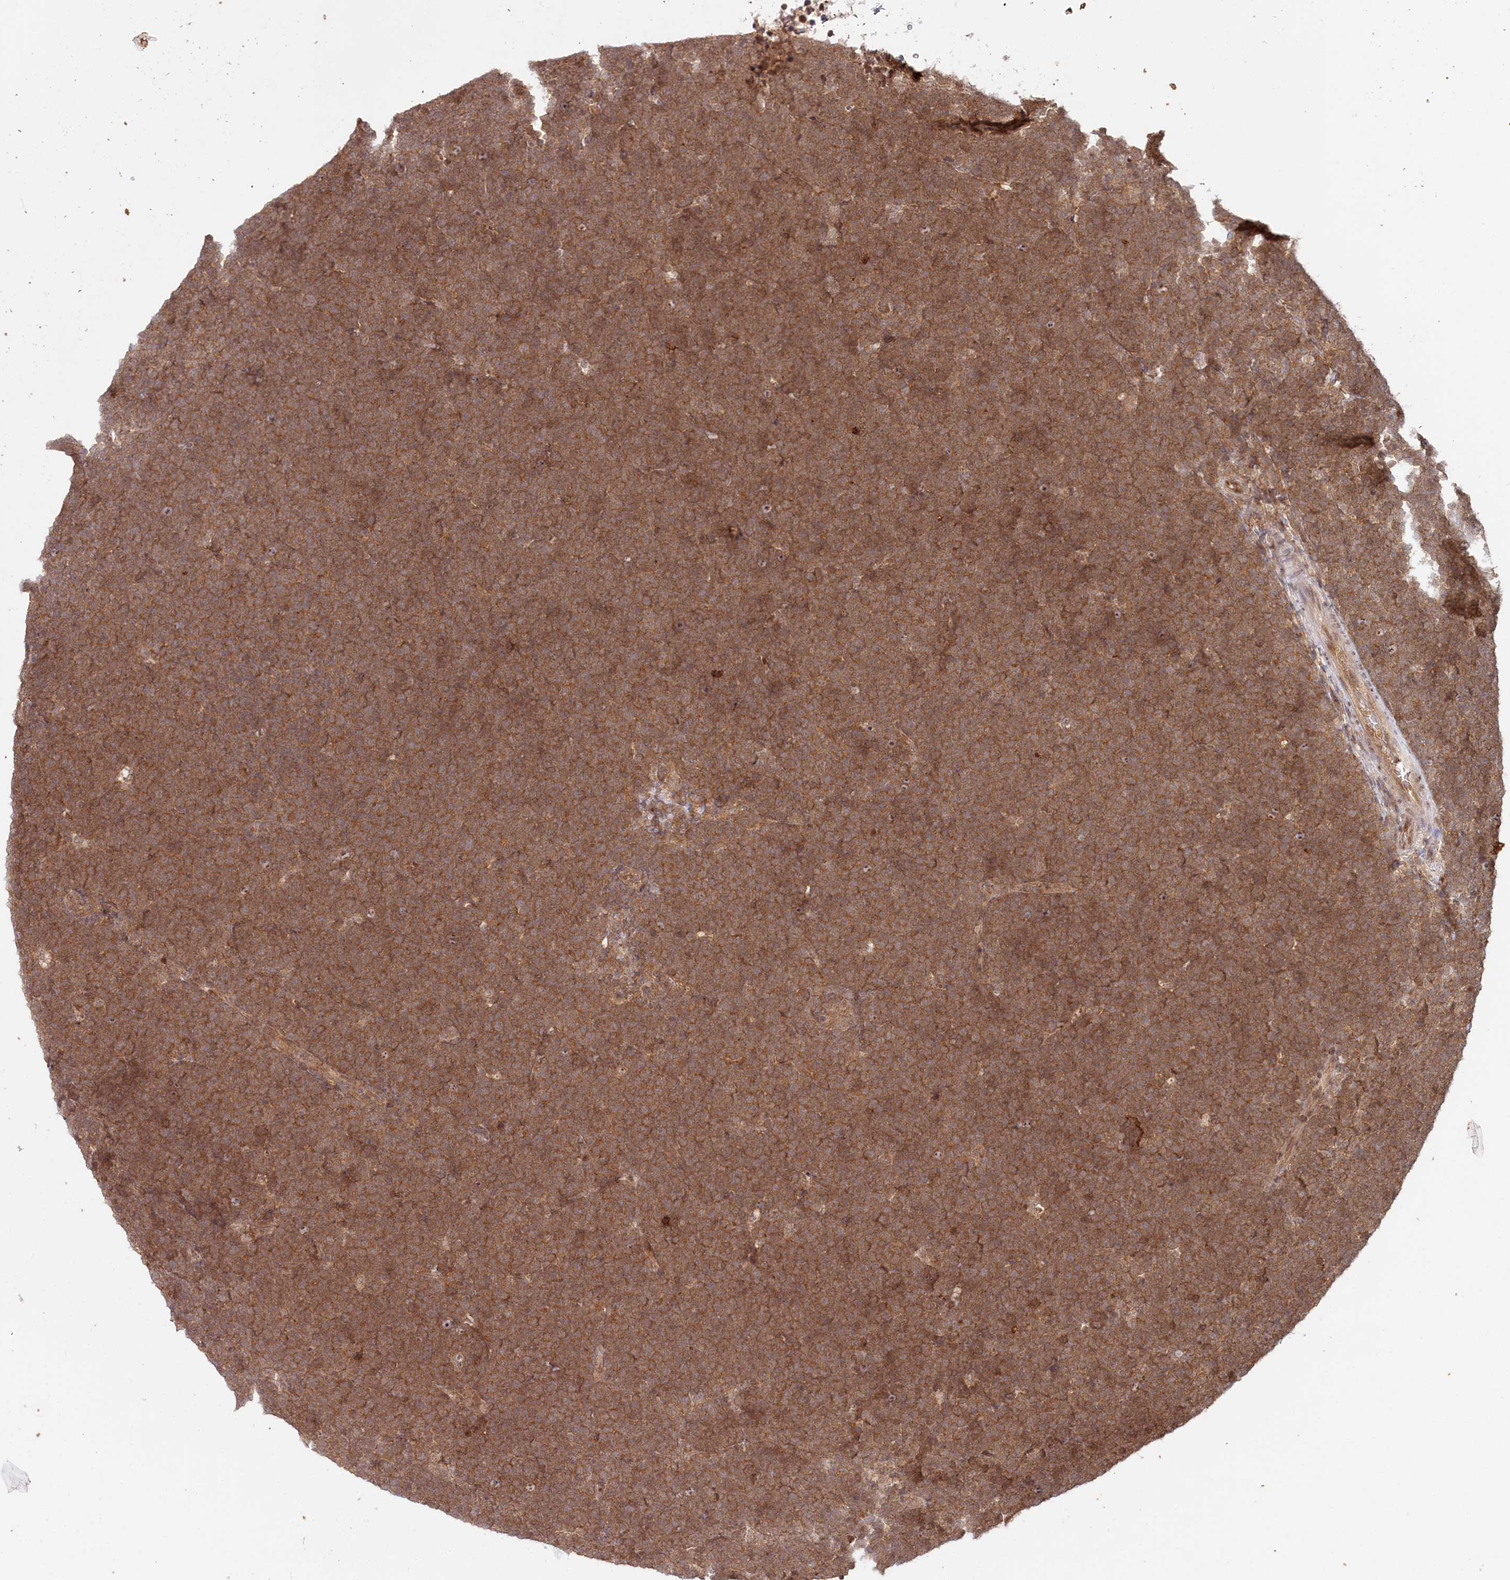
{"staining": {"intensity": "moderate", "quantity": ">75%", "location": "cytoplasmic/membranous"}, "tissue": "lymphoma", "cell_type": "Tumor cells", "image_type": "cancer", "snomed": [{"axis": "morphology", "description": "Malignant lymphoma, non-Hodgkin's type, High grade"}, {"axis": "topography", "description": "Lymph node"}], "caption": "Approximately >75% of tumor cells in malignant lymphoma, non-Hodgkin's type (high-grade) show moderate cytoplasmic/membranous protein staining as visualized by brown immunohistochemical staining.", "gene": "CCDC65", "patient": {"sex": "male", "age": 13}}